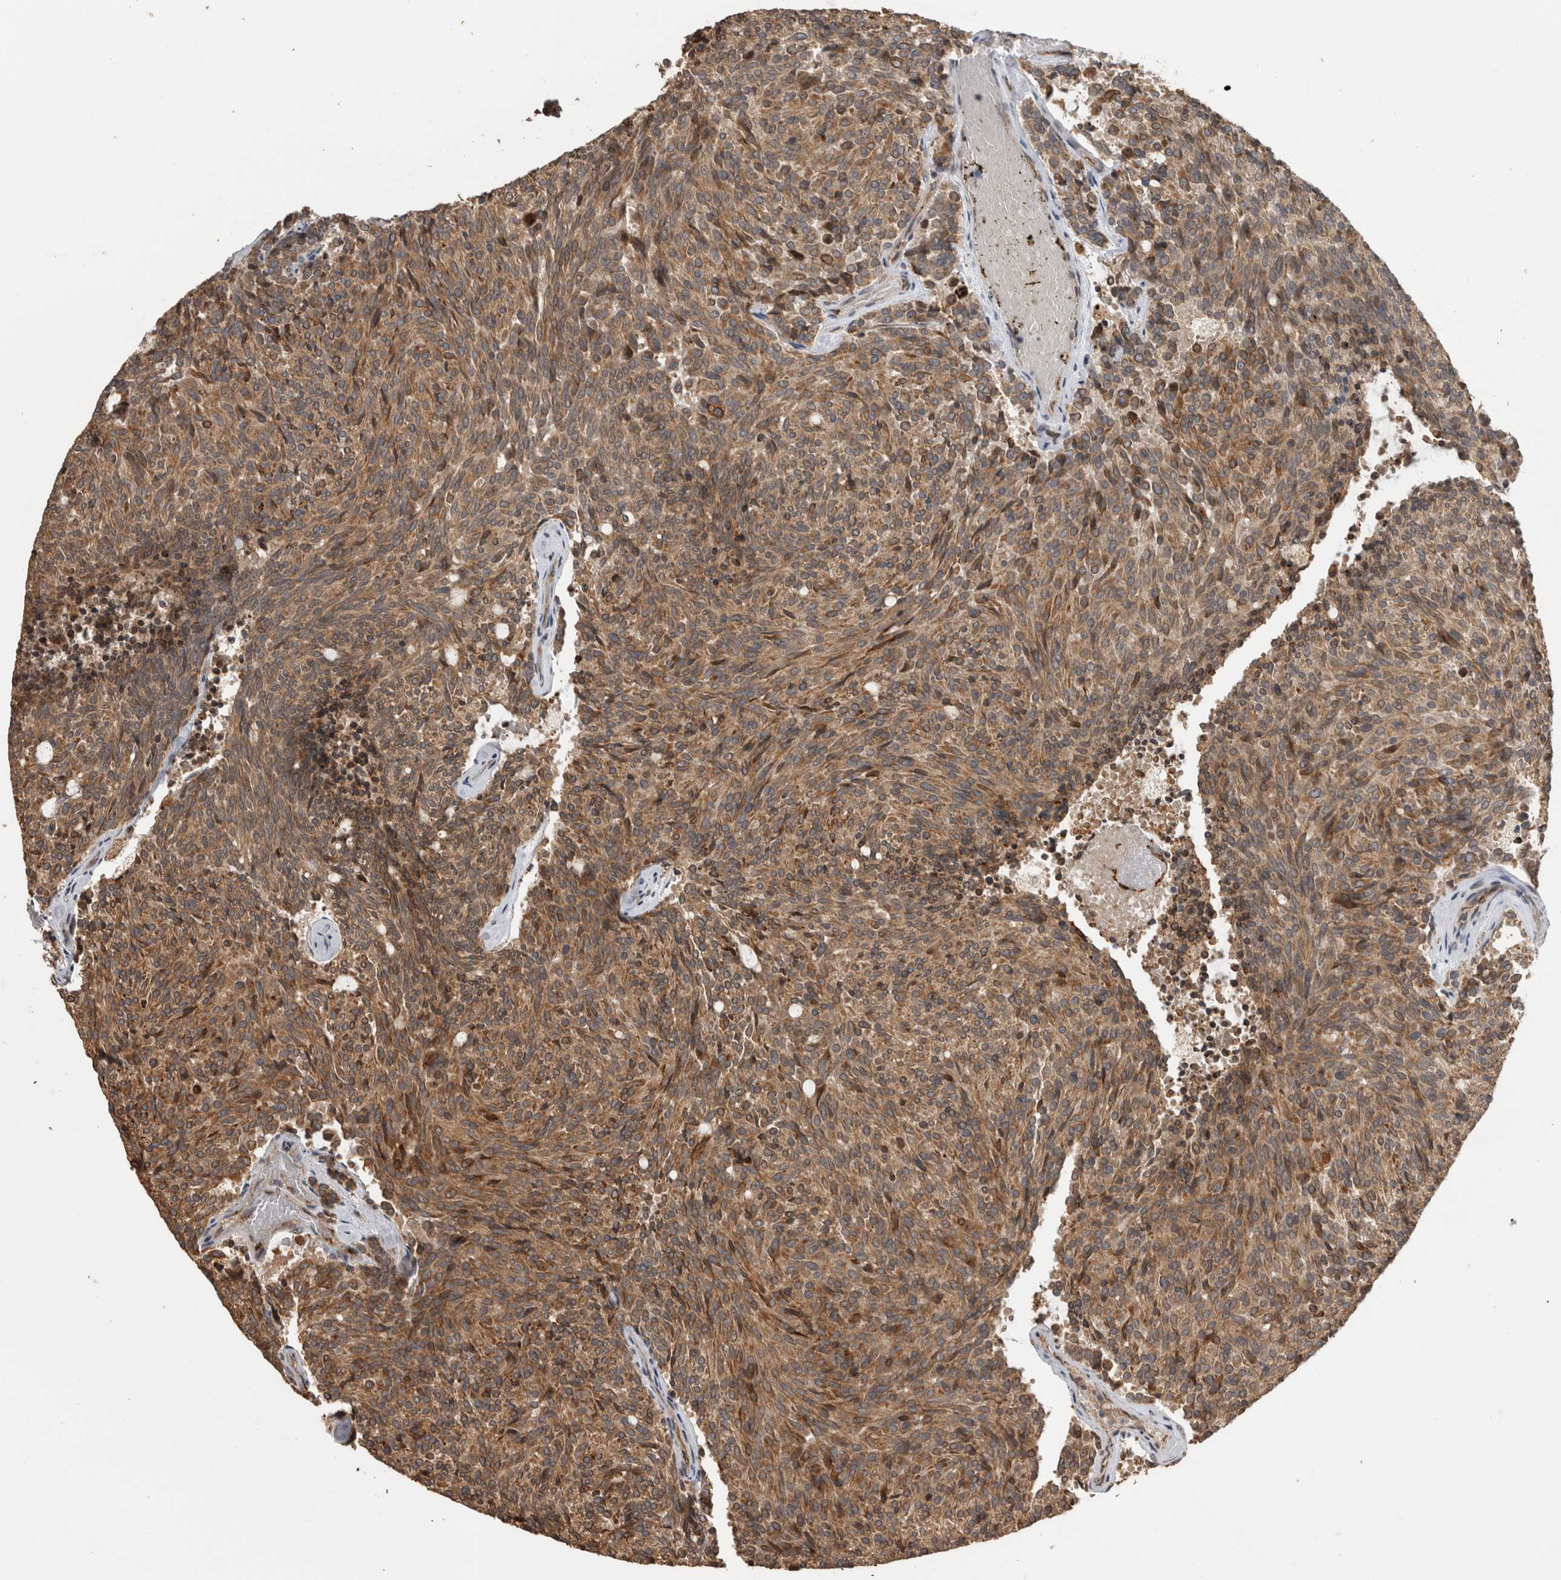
{"staining": {"intensity": "moderate", "quantity": ">75%", "location": "cytoplasmic/membranous"}, "tissue": "carcinoid", "cell_type": "Tumor cells", "image_type": "cancer", "snomed": [{"axis": "morphology", "description": "Carcinoid, malignant, NOS"}, {"axis": "topography", "description": "Pancreas"}], "caption": "Immunohistochemical staining of human carcinoid displays moderate cytoplasmic/membranous protein positivity in approximately >75% of tumor cells.", "gene": "TBCE", "patient": {"sex": "female", "age": 54}}